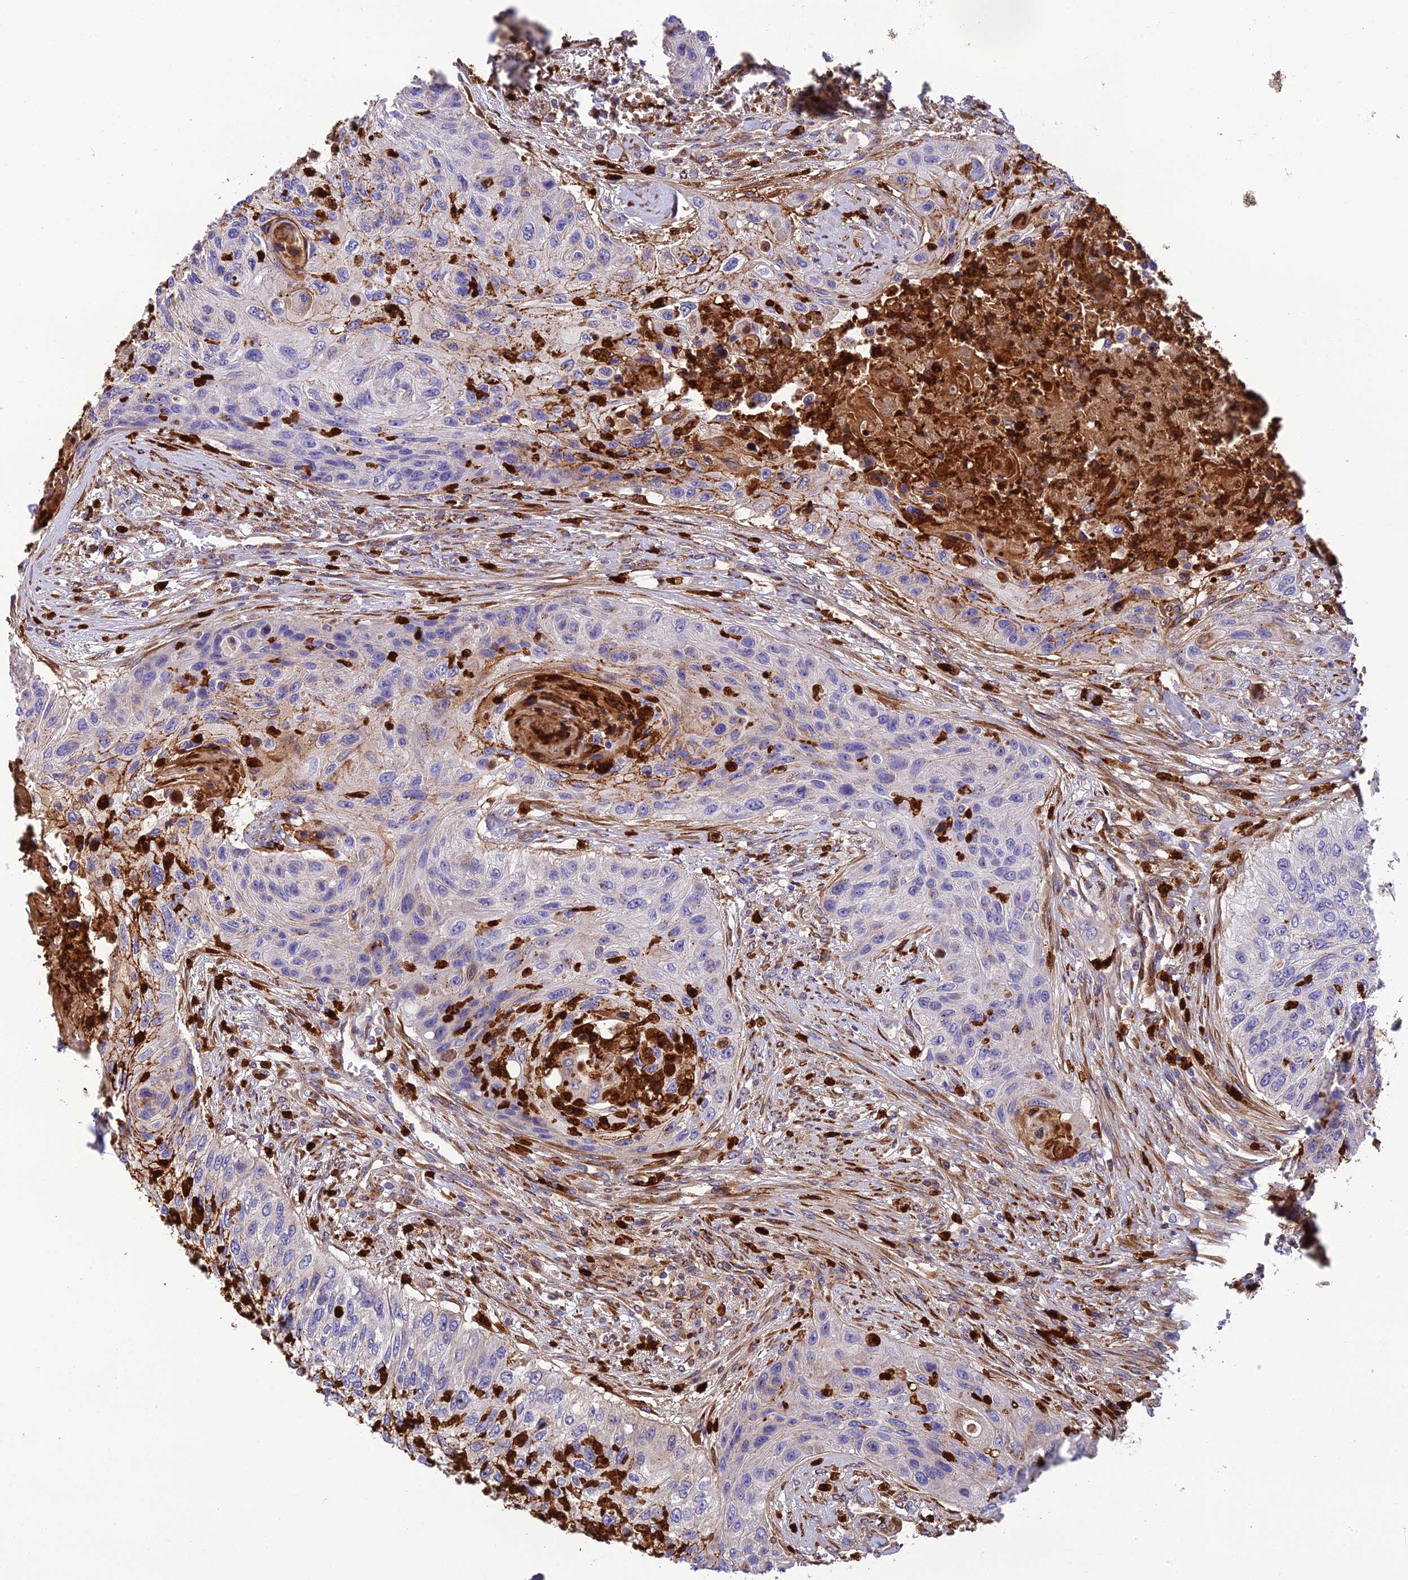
{"staining": {"intensity": "weak", "quantity": "<25%", "location": "cytoplasmic/membranous"}, "tissue": "urothelial cancer", "cell_type": "Tumor cells", "image_type": "cancer", "snomed": [{"axis": "morphology", "description": "Urothelial carcinoma, High grade"}, {"axis": "topography", "description": "Urinary bladder"}], "caption": "This is an immunohistochemistry (IHC) photomicrograph of urothelial cancer. There is no staining in tumor cells.", "gene": "CPSF4L", "patient": {"sex": "female", "age": 60}}